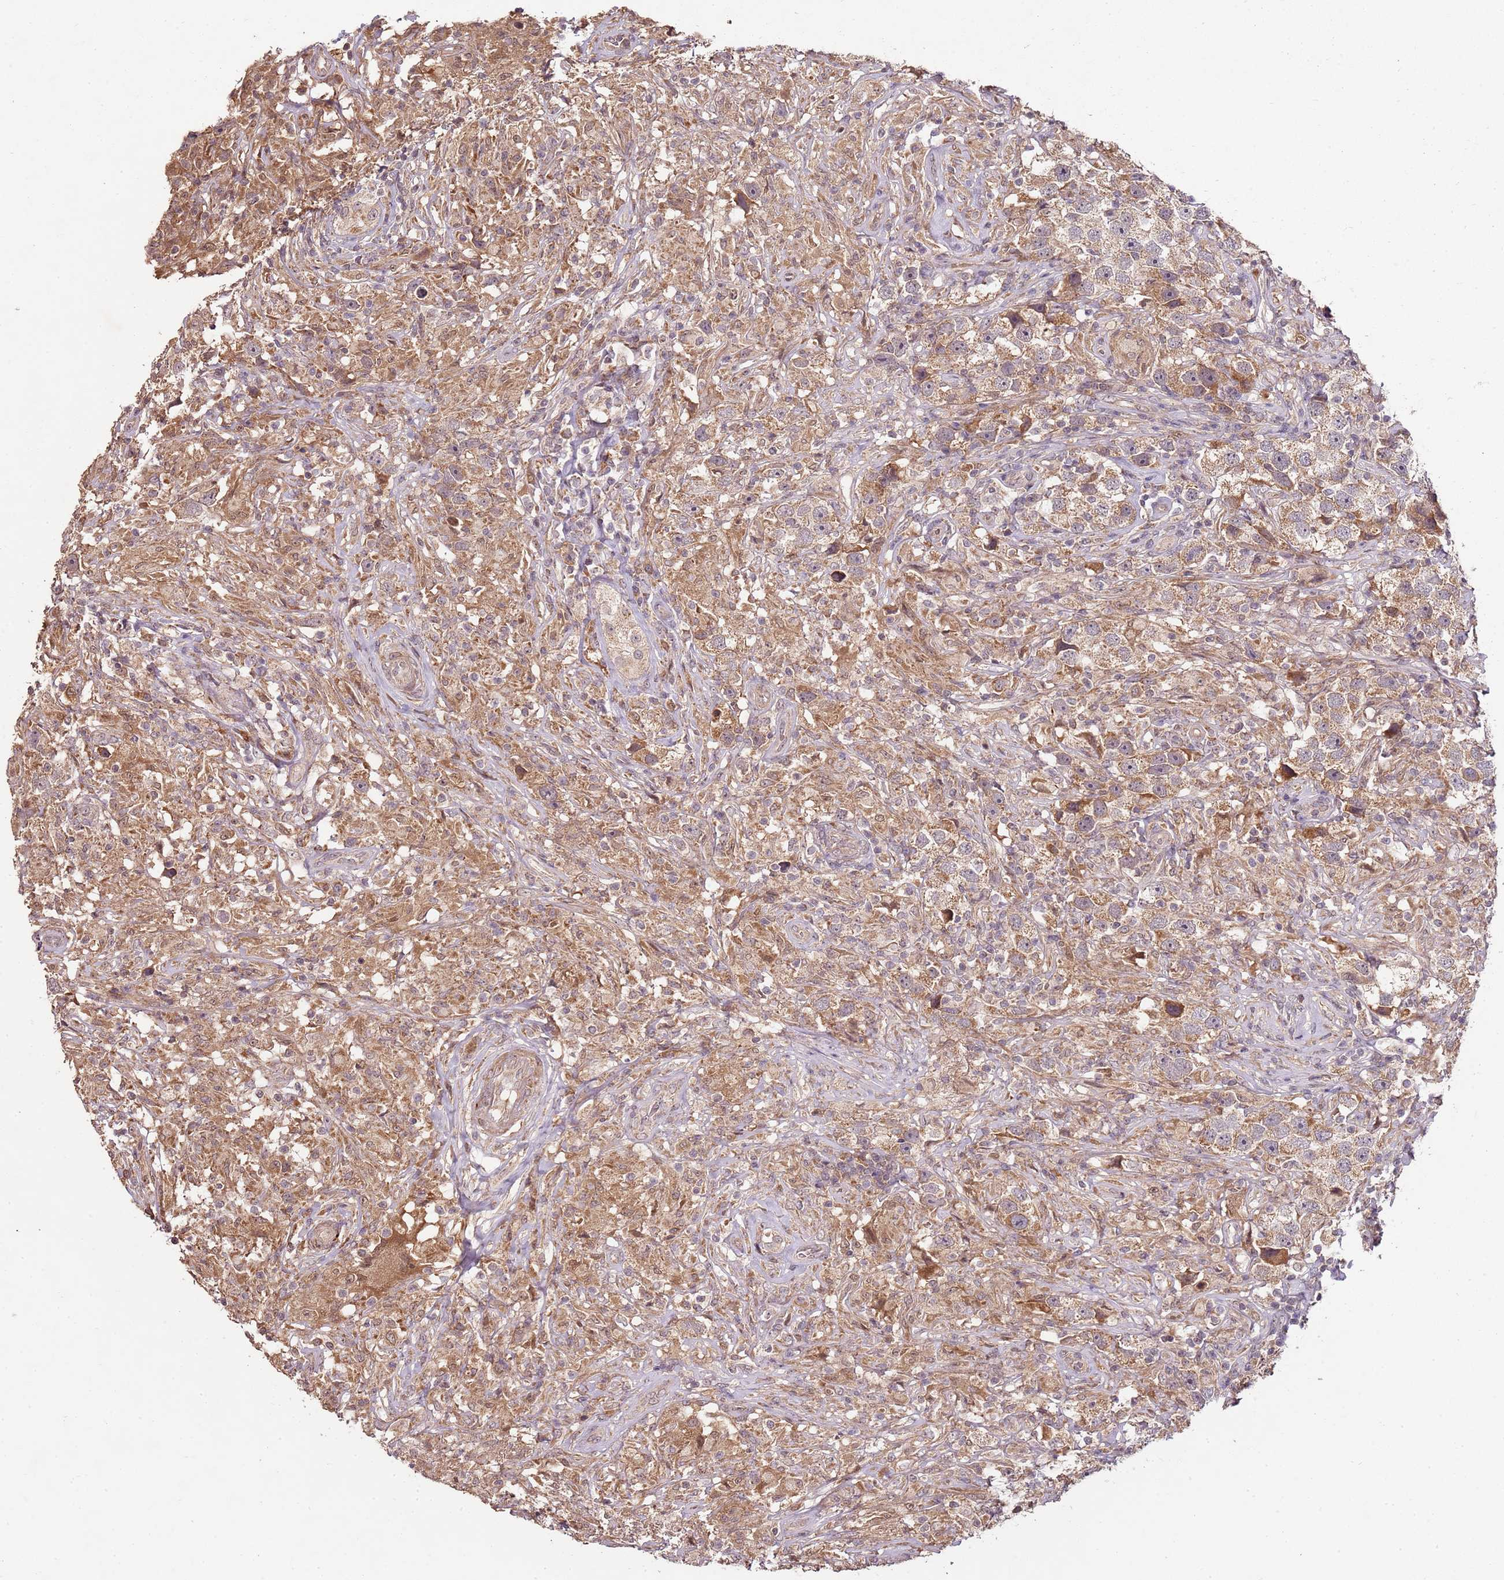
{"staining": {"intensity": "moderate", "quantity": ">75%", "location": "cytoplasmic/membranous"}, "tissue": "testis cancer", "cell_type": "Tumor cells", "image_type": "cancer", "snomed": [{"axis": "morphology", "description": "Seminoma, NOS"}, {"axis": "topography", "description": "Testis"}], "caption": "There is medium levels of moderate cytoplasmic/membranous positivity in tumor cells of testis seminoma, as demonstrated by immunohistochemical staining (brown color).", "gene": "LIN37", "patient": {"sex": "male", "age": 49}}